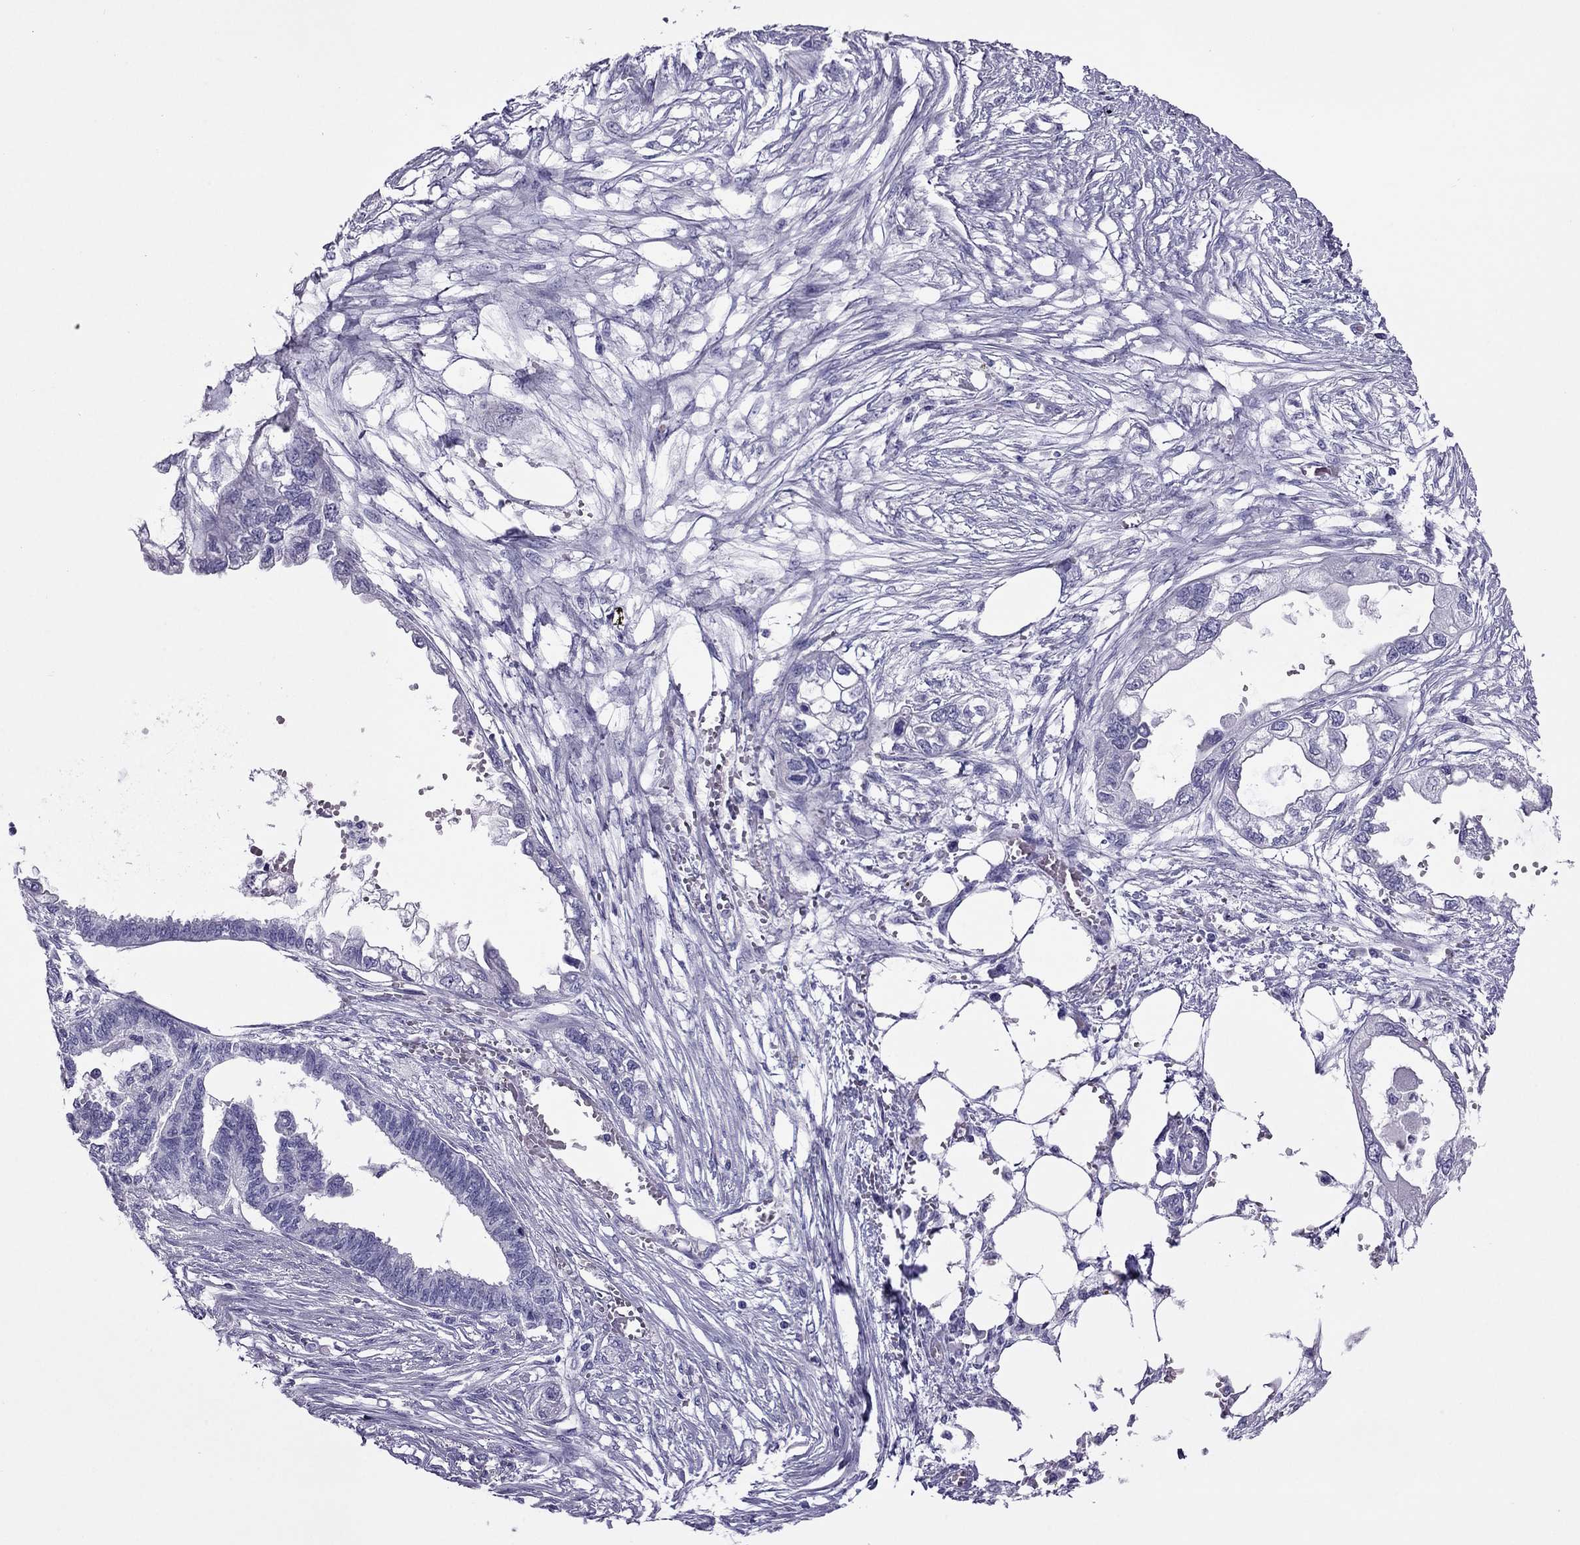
{"staining": {"intensity": "negative", "quantity": "none", "location": "none"}, "tissue": "endometrial cancer", "cell_type": "Tumor cells", "image_type": "cancer", "snomed": [{"axis": "morphology", "description": "Adenocarcinoma, NOS"}, {"axis": "morphology", "description": "Adenocarcinoma, metastatic, NOS"}, {"axis": "topography", "description": "Adipose tissue"}, {"axis": "topography", "description": "Endometrium"}], "caption": "High magnification brightfield microscopy of endometrial cancer stained with DAB (3,3'-diaminobenzidine) (brown) and counterstained with hematoxylin (blue): tumor cells show no significant staining.", "gene": "MYL11", "patient": {"sex": "female", "age": 67}}